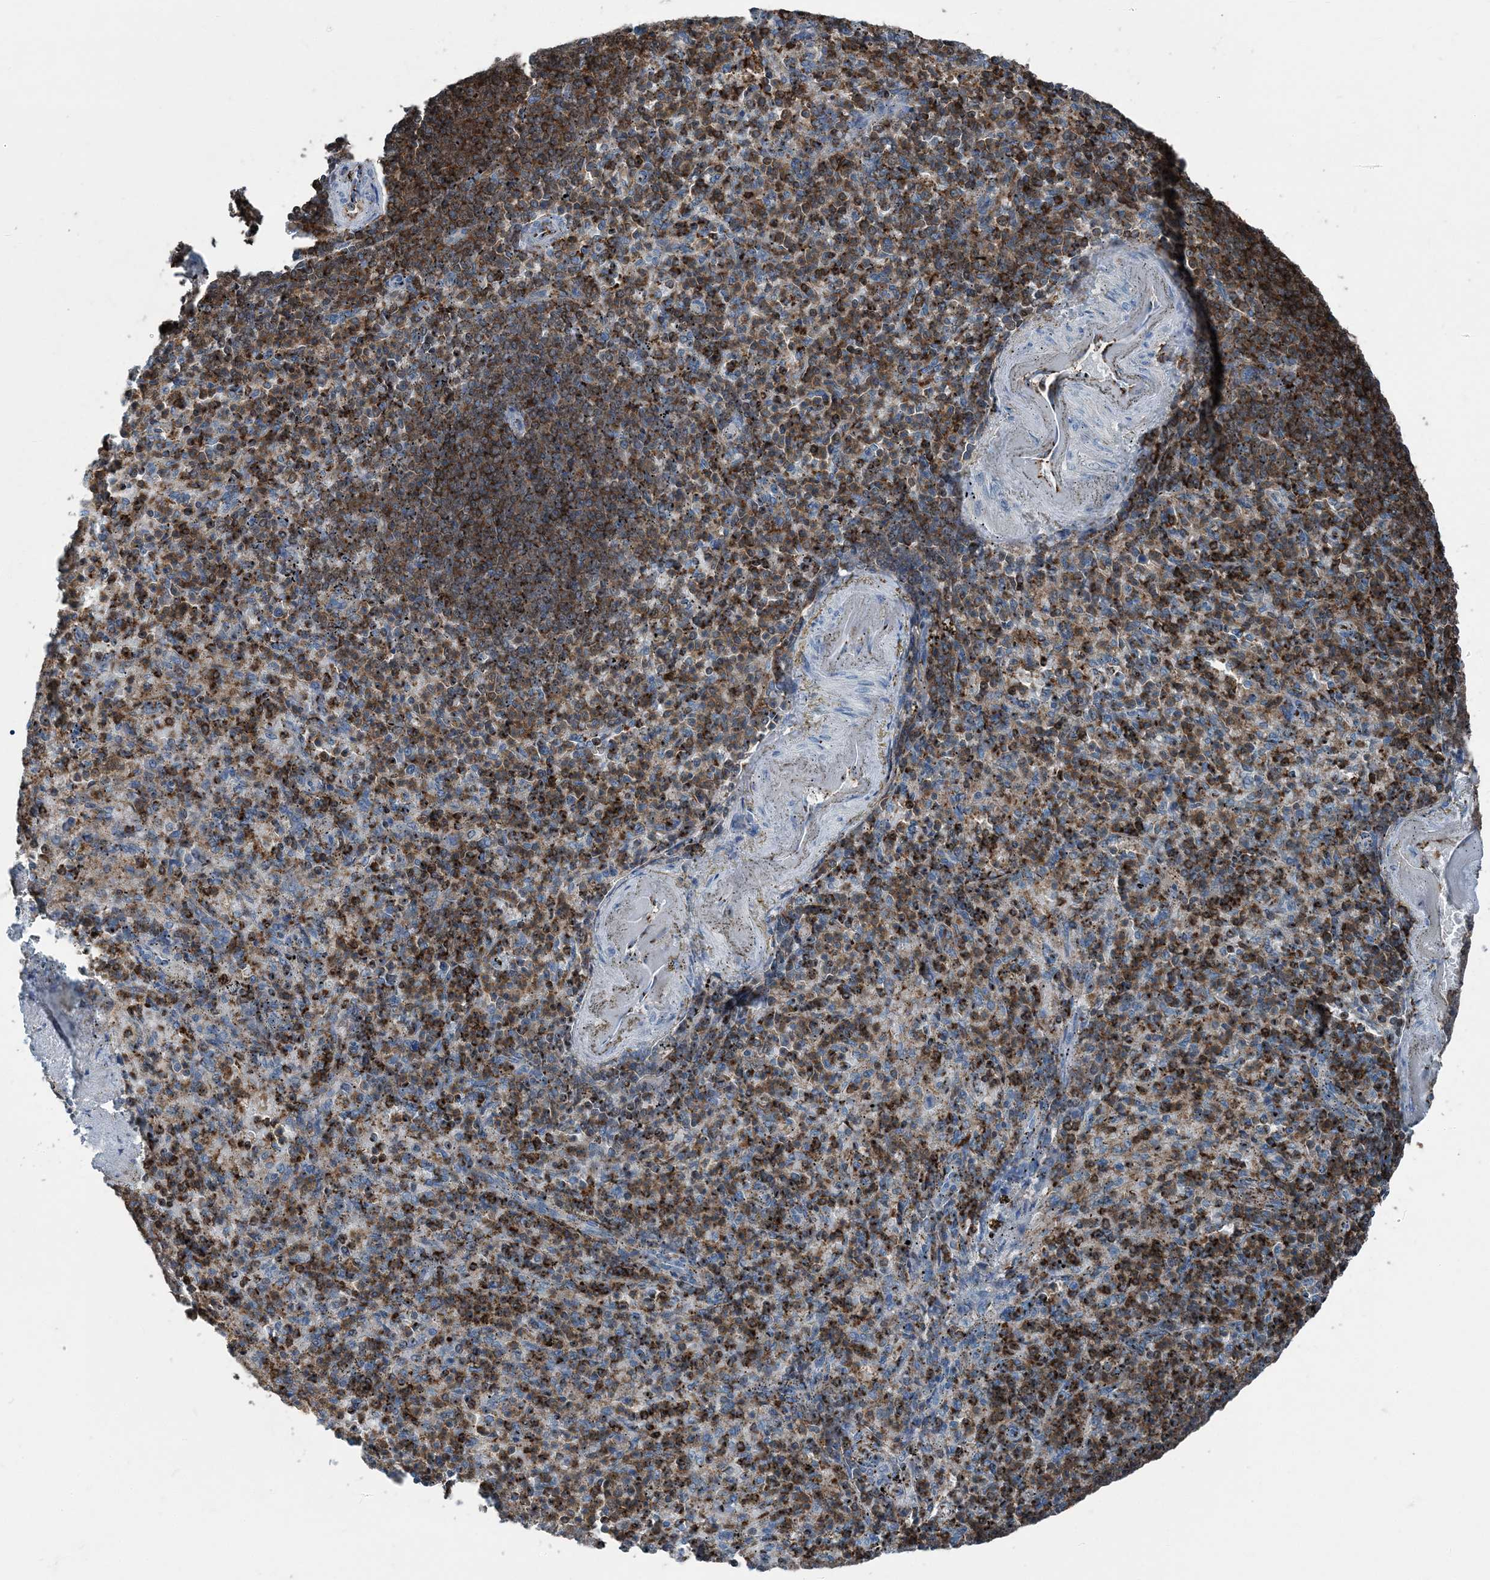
{"staining": {"intensity": "strong", "quantity": ">75%", "location": "cytoplasmic/membranous"}, "tissue": "spleen", "cell_type": "Cells in red pulp", "image_type": "normal", "snomed": [{"axis": "morphology", "description": "Normal tissue, NOS"}, {"axis": "topography", "description": "Spleen"}], "caption": "This photomicrograph exhibits IHC staining of normal human spleen, with high strong cytoplasmic/membranous positivity in approximately >75% of cells in red pulp.", "gene": "CFL1", "patient": {"sex": "female", "age": 74}}